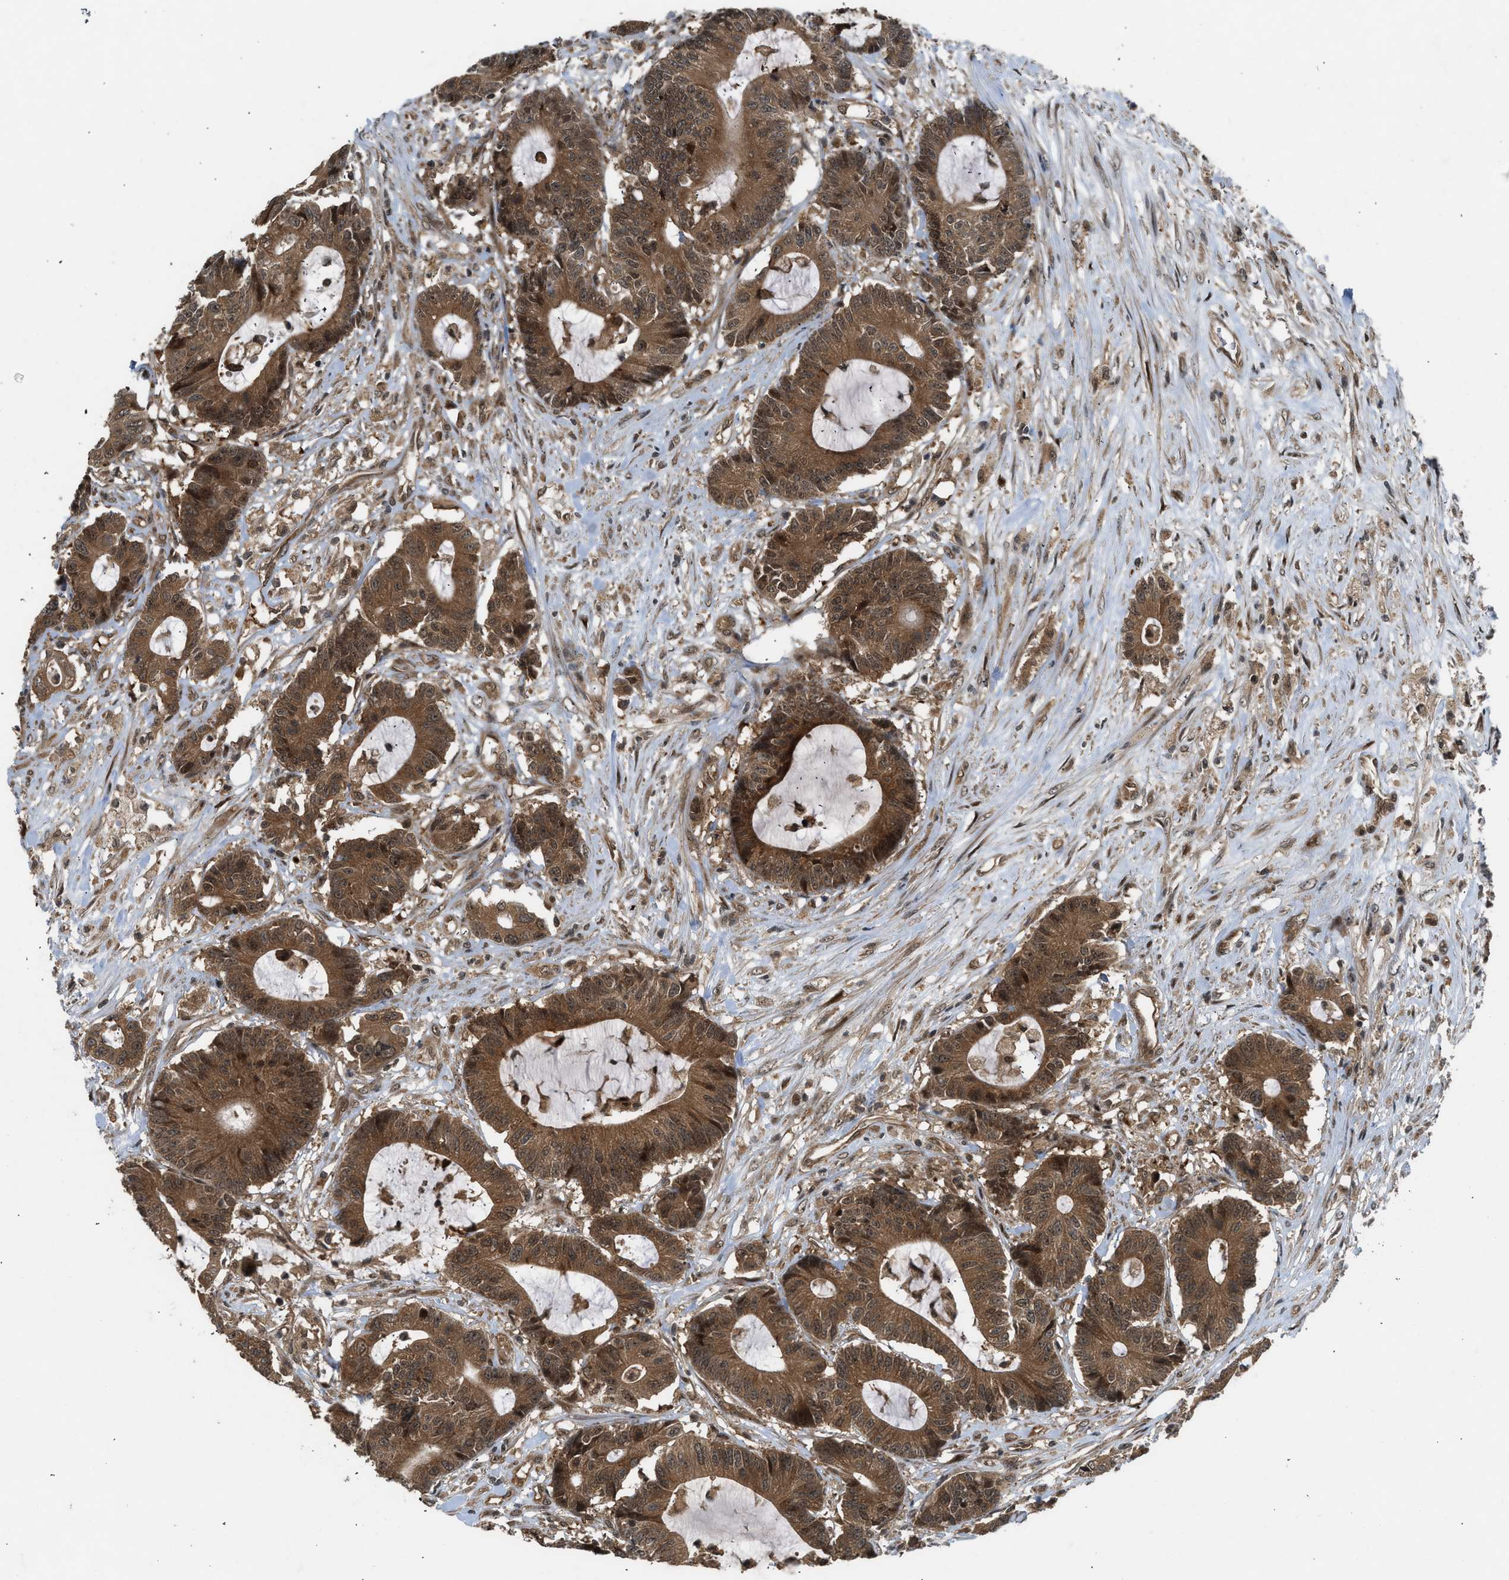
{"staining": {"intensity": "strong", "quantity": ">75%", "location": "cytoplasmic/membranous"}, "tissue": "colorectal cancer", "cell_type": "Tumor cells", "image_type": "cancer", "snomed": [{"axis": "morphology", "description": "Adenocarcinoma, NOS"}, {"axis": "topography", "description": "Colon"}], "caption": "Protein staining of colorectal cancer tissue displays strong cytoplasmic/membranous positivity in approximately >75% of tumor cells. The staining is performed using DAB (3,3'-diaminobenzidine) brown chromogen to label protein expression. The nuclei are counter-stained blue using hematoxylin.", "gene": "TXNL1", "patient": {"sex": "female", "age": 84}}